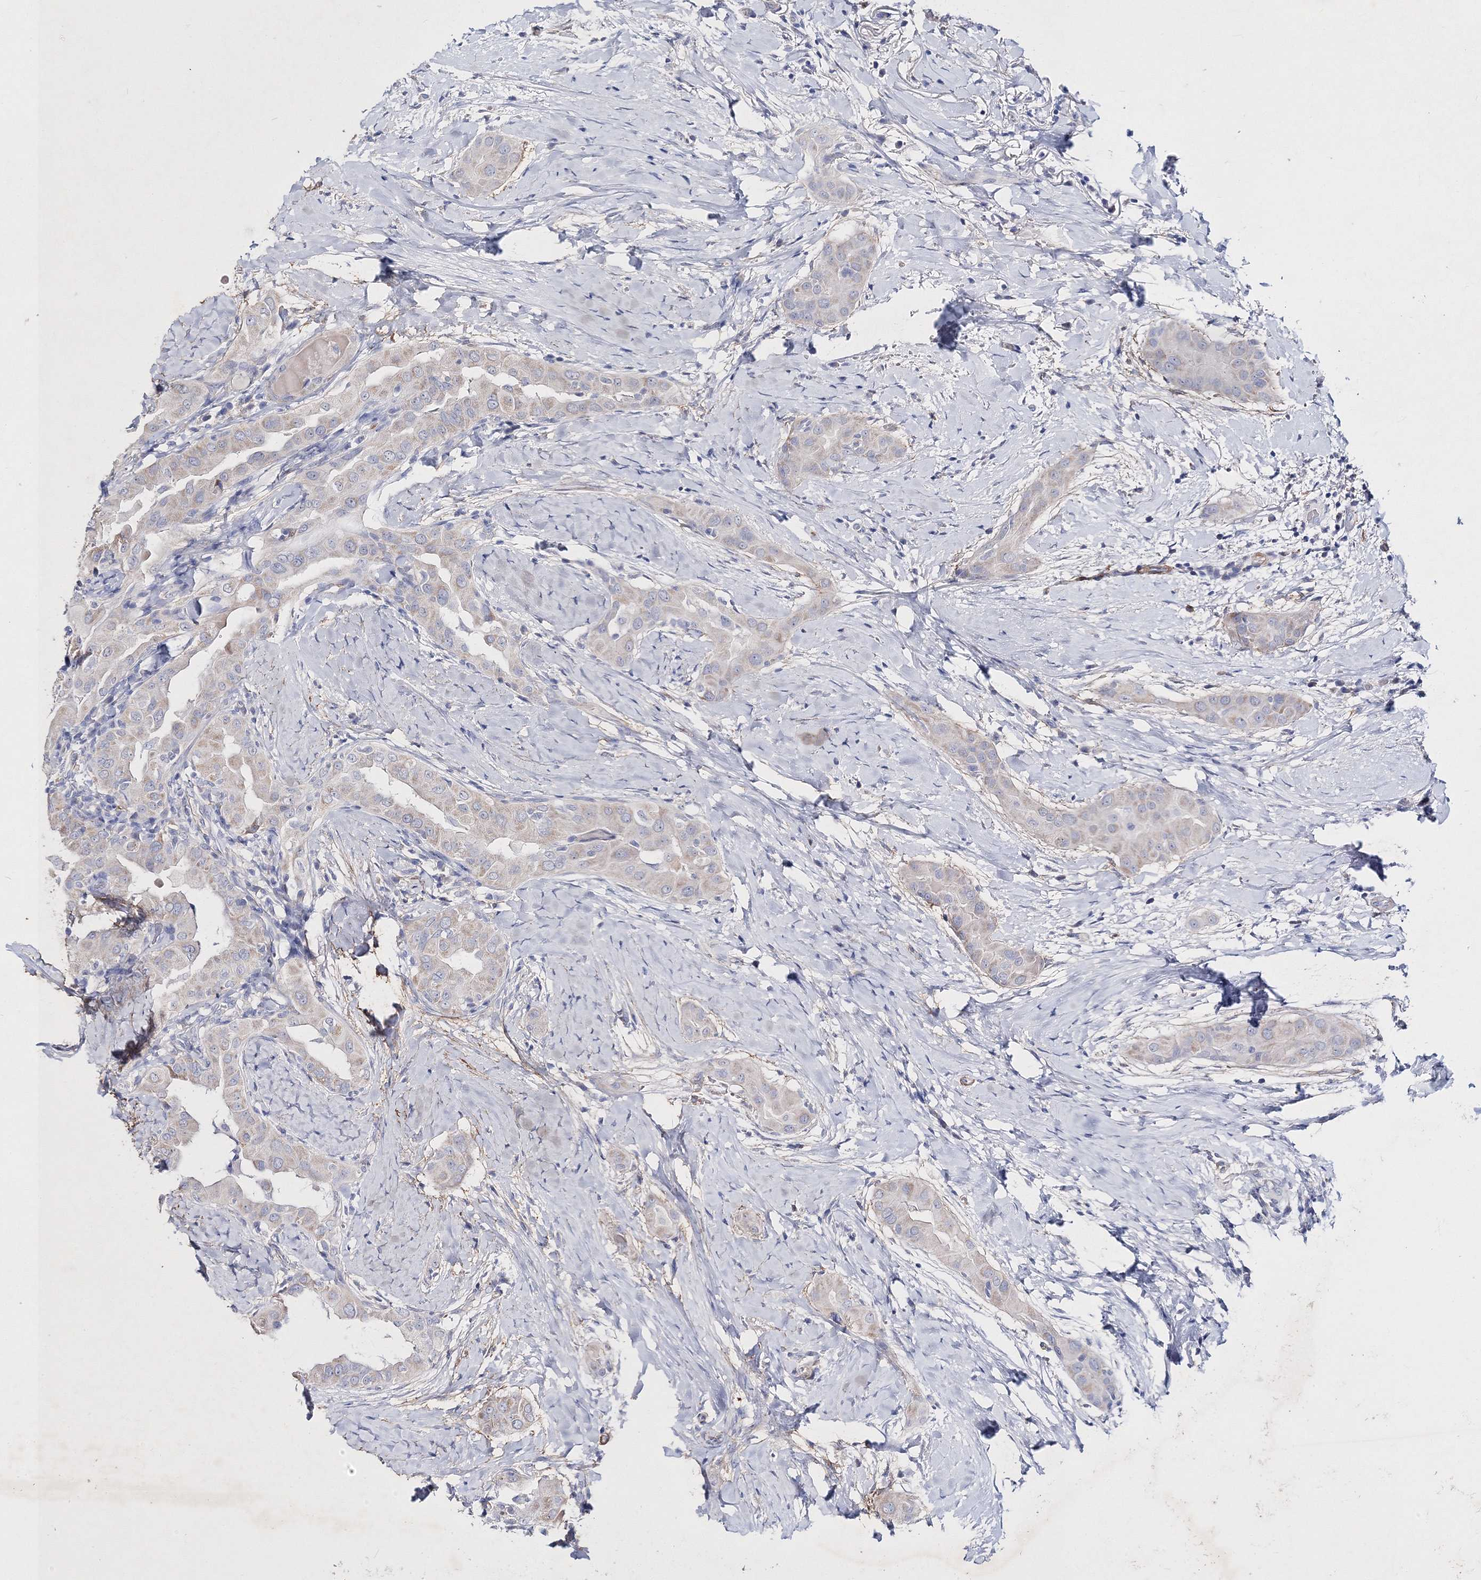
{"staining": {"intensity": "weak", "quantity": "<25%", "location": "cytoplasmic/membranous"}, "tissue": "thyroid cancer", "cell_type": "Tumor cells", "image_type": "cancer", "snomed": [{"axis": "morphology", "description": "Papillary adenocarcinoma, NOS"}, {"axis": "topography", "description": "Thyroid gland"}], "caption": "Thyroid papillary adenocarcinoma stained for a protein using IHC demonstrates no positivity tumor cells.", "gene": "RTN2", "patient": {"sex": "male", "age": 33}}